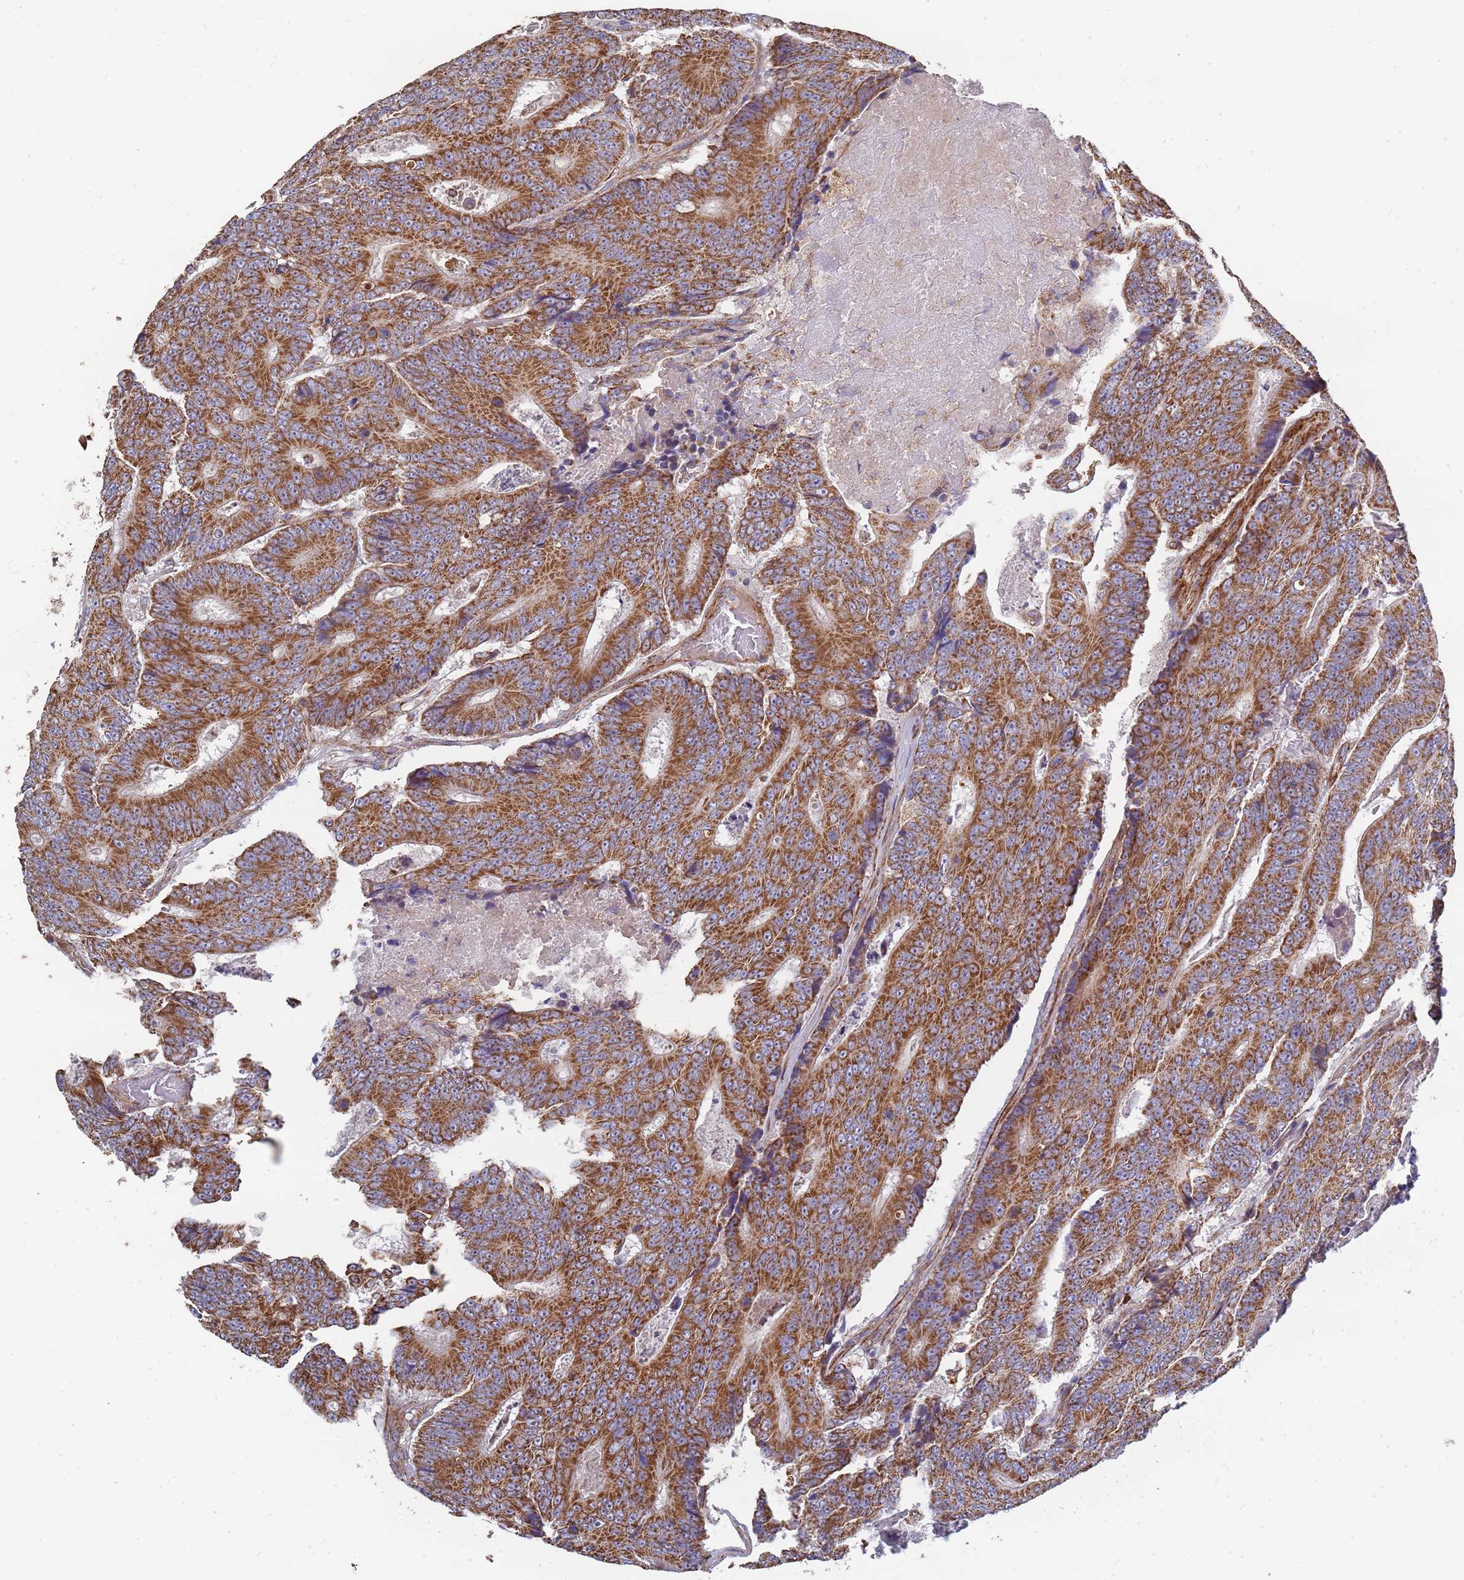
{"staining": {"intensity": "strong", "quantity": ">75%", "location": "cytoplasmic/membranous"}, "tissue": "colorectal cancer", "cell_type": "Tumor cells", "image_type": "cancer", "snomed": [{"axis": "morphology", "description": "Adenocarcinoma, NOS"}, {"axis": "topography", "description": "Colon"}], "caption": "Human colorectal cancer stained with a brown dye shows strong cytoplasmic/membranous positive expression in approximately >75% of tumor cells.", "gene": "WDFY3", "patient": {"sex": "male", "age": 83}}